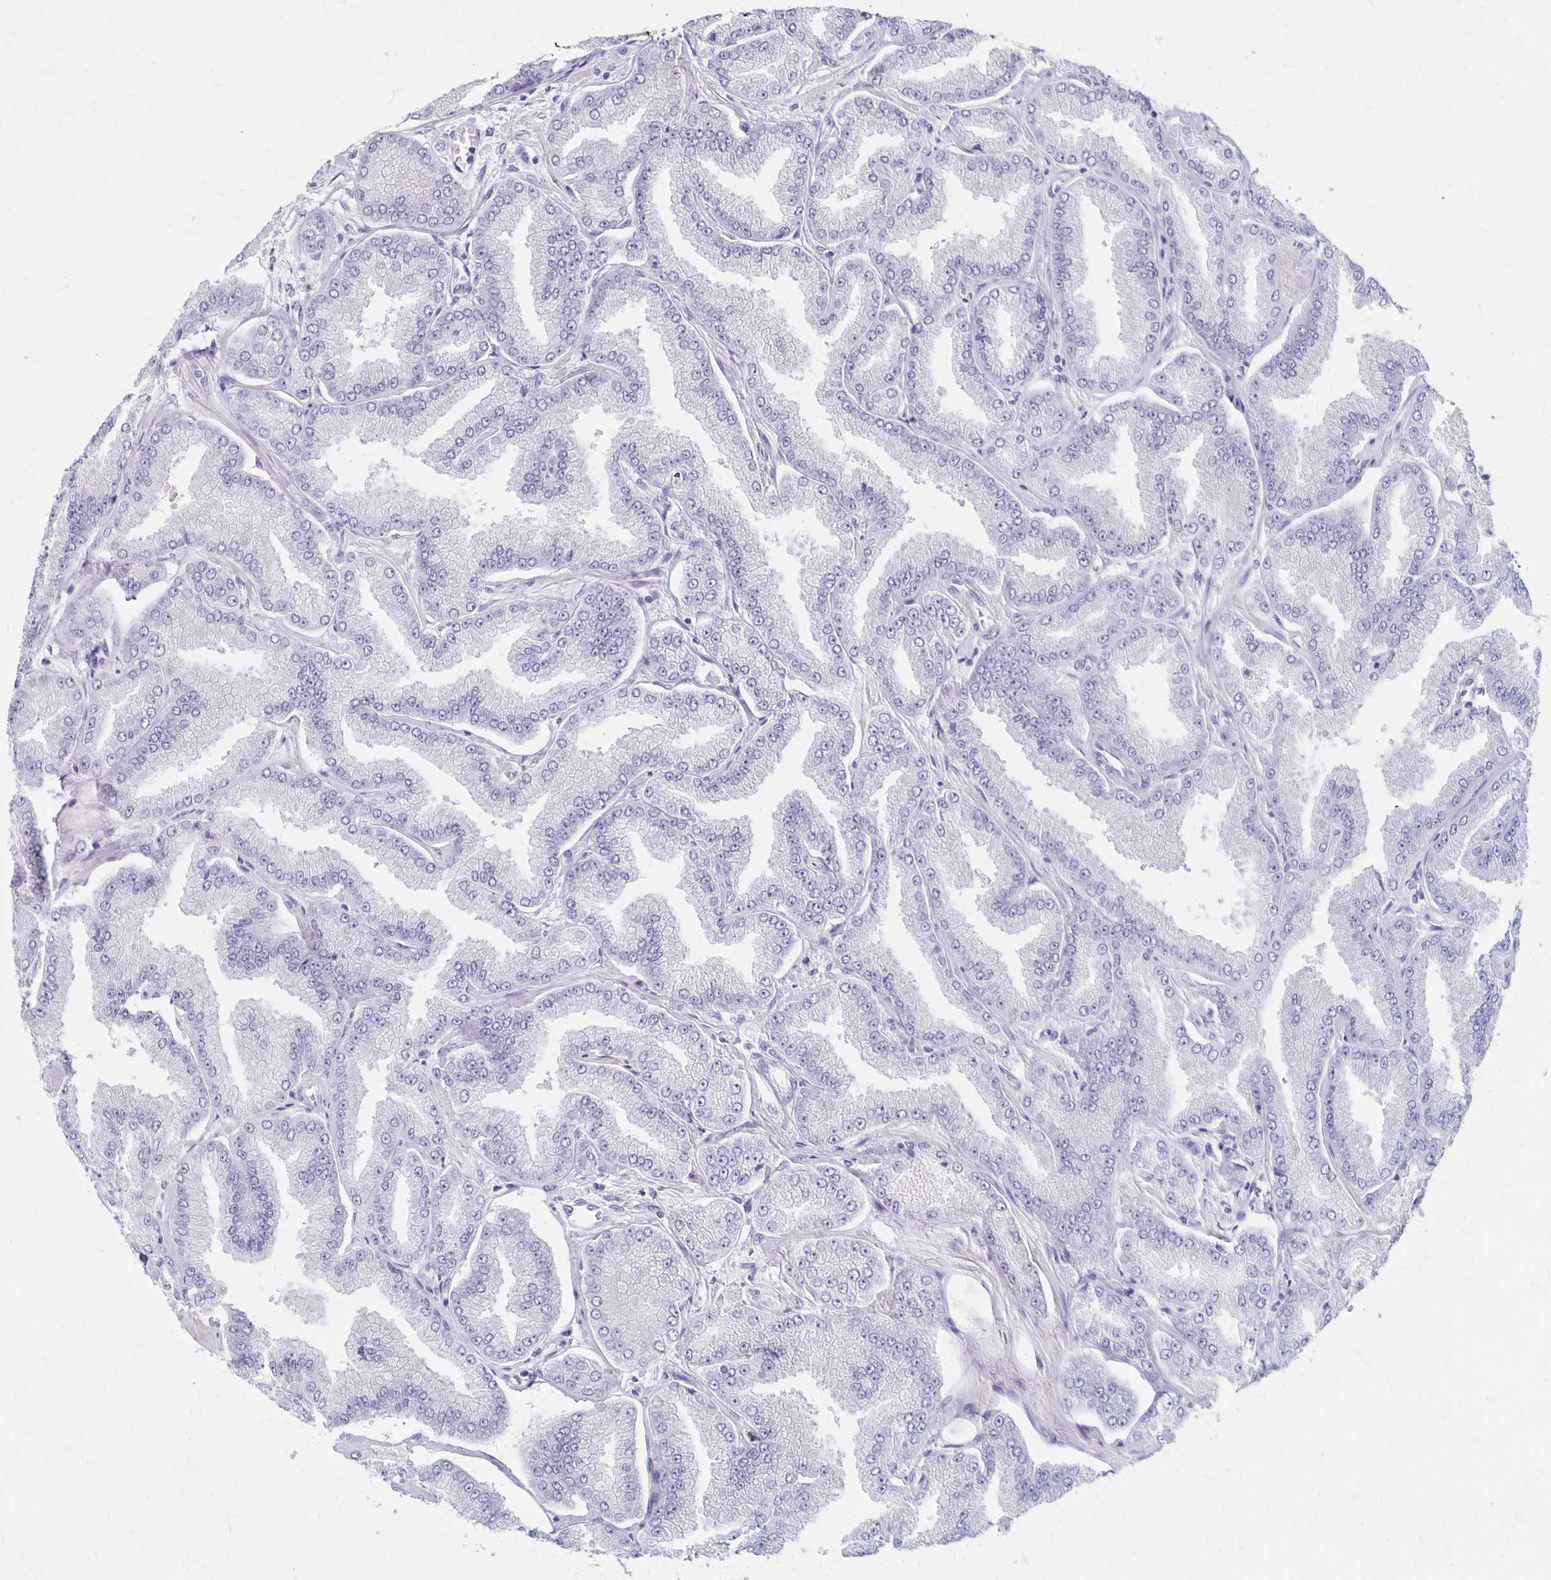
{"staining": {"intensity": "negative", "quantity": "none", "location": "none"}, "tissue": "prostate cancer", "cell_type": "Tumor cells", "image_type": "cancer", "snomed": [{"axis": "morphology", "description": "Adenocarcinoma, Low grade"}, {"axis": "topography", "description": "Prostate"}], "caption": "Immunohistochemical staining of low-grade adenocarcinoma (prostate) reveals no significant staining in tumor cells. The staining is performed using DAB brown chromogen with nuclei counter-stained in using hematoxylin.", "gene": "MAGEC2", "patient": {"sex": "male", "age": 55}}